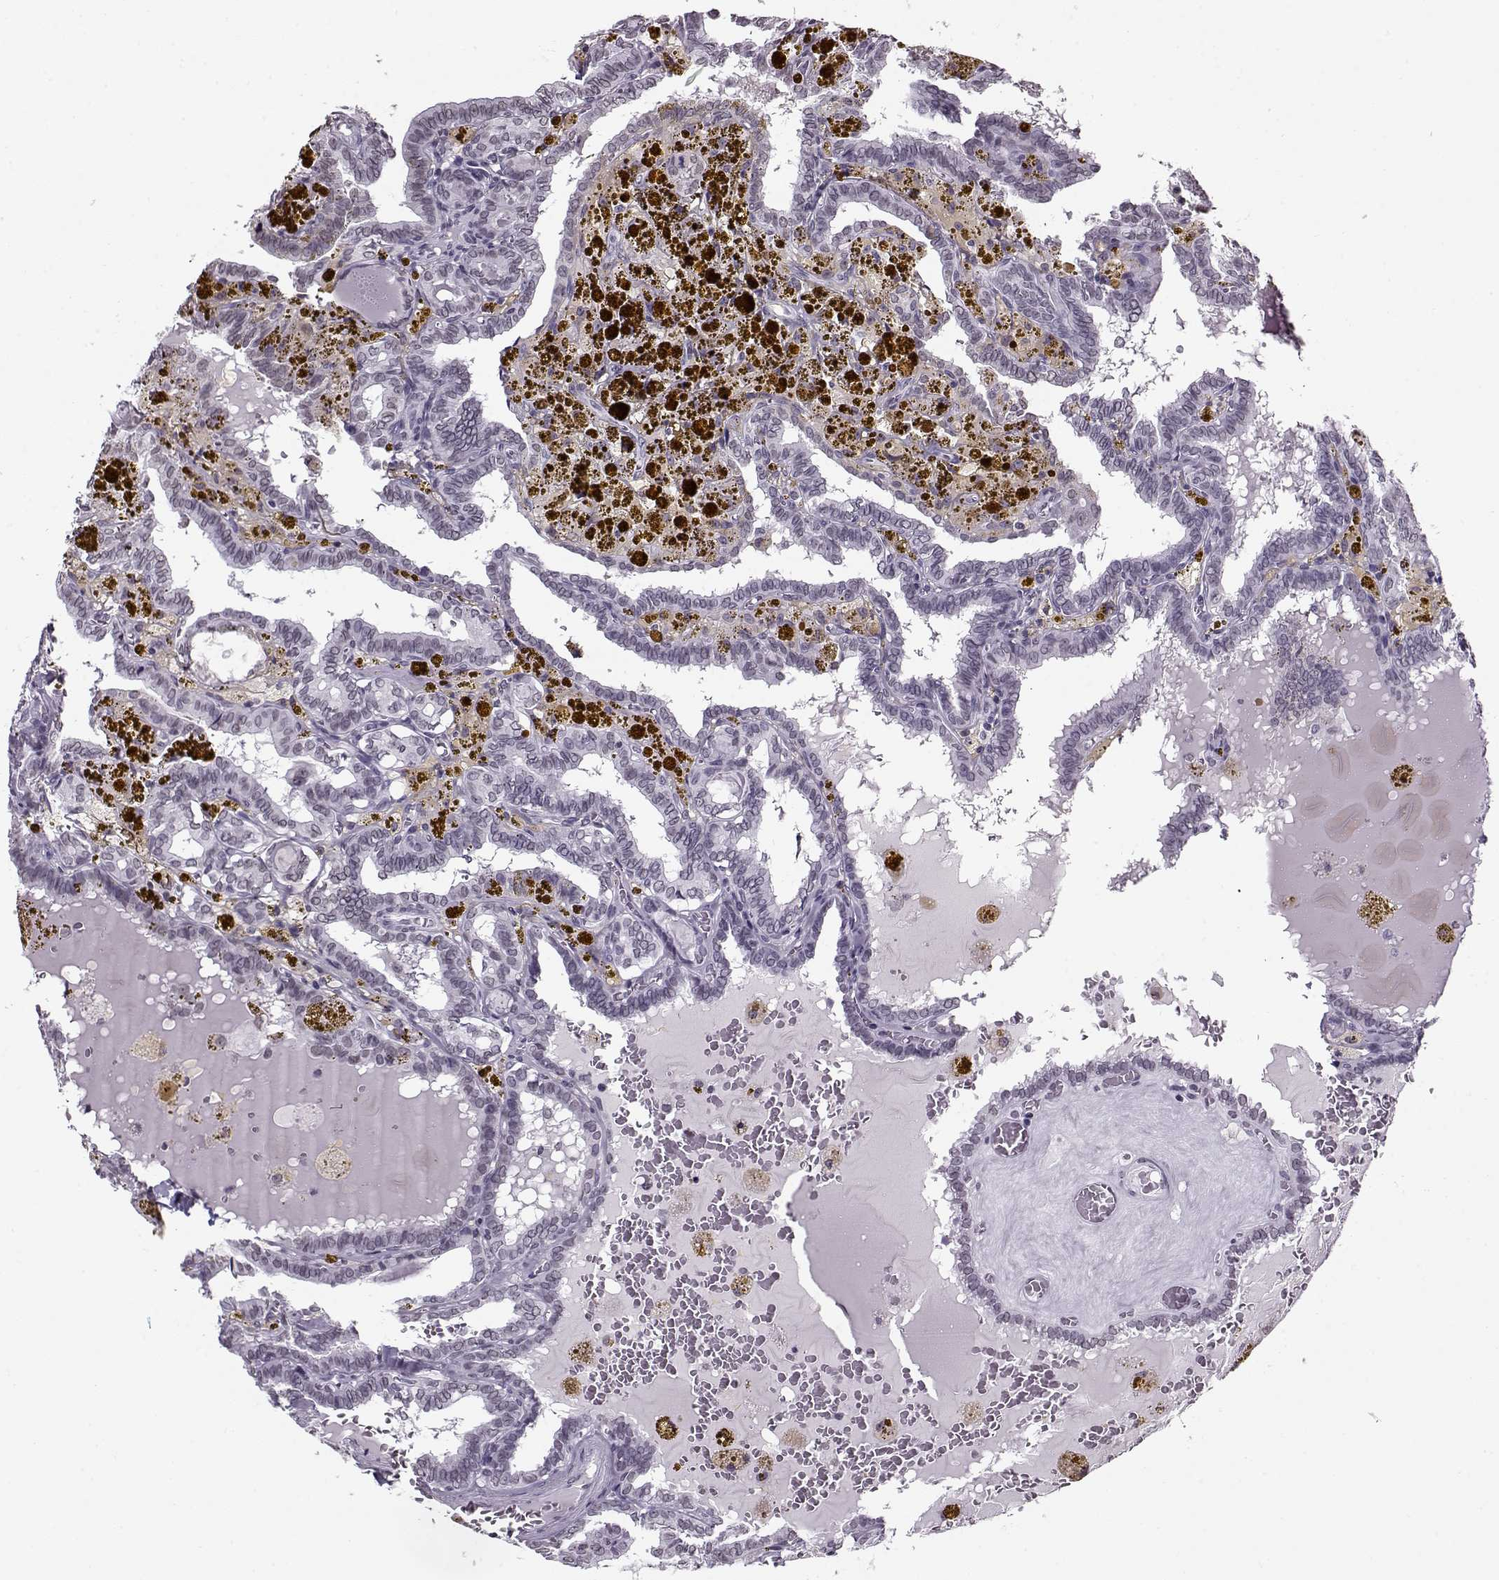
{"staining": {"intensity": "negative", "quantity": "none", "location": "none"}, "tissue": "thyroid cancer", "cell_type": "Tumor cells", "image_type": "cancer", "snomed": [{"axis": "morphology", "description": "Papillary adenocarcinoma, NOS"}, {"axis": "topography", "description": "Thyroid gland"}], "caption": "Immunohistochemical staining of thyroid cancer (papillary adenocarcinoma) reveals no significant staining in tumor cells.", "gene": "PRMT8", "patient": {"sex": "female", "age": 39}}